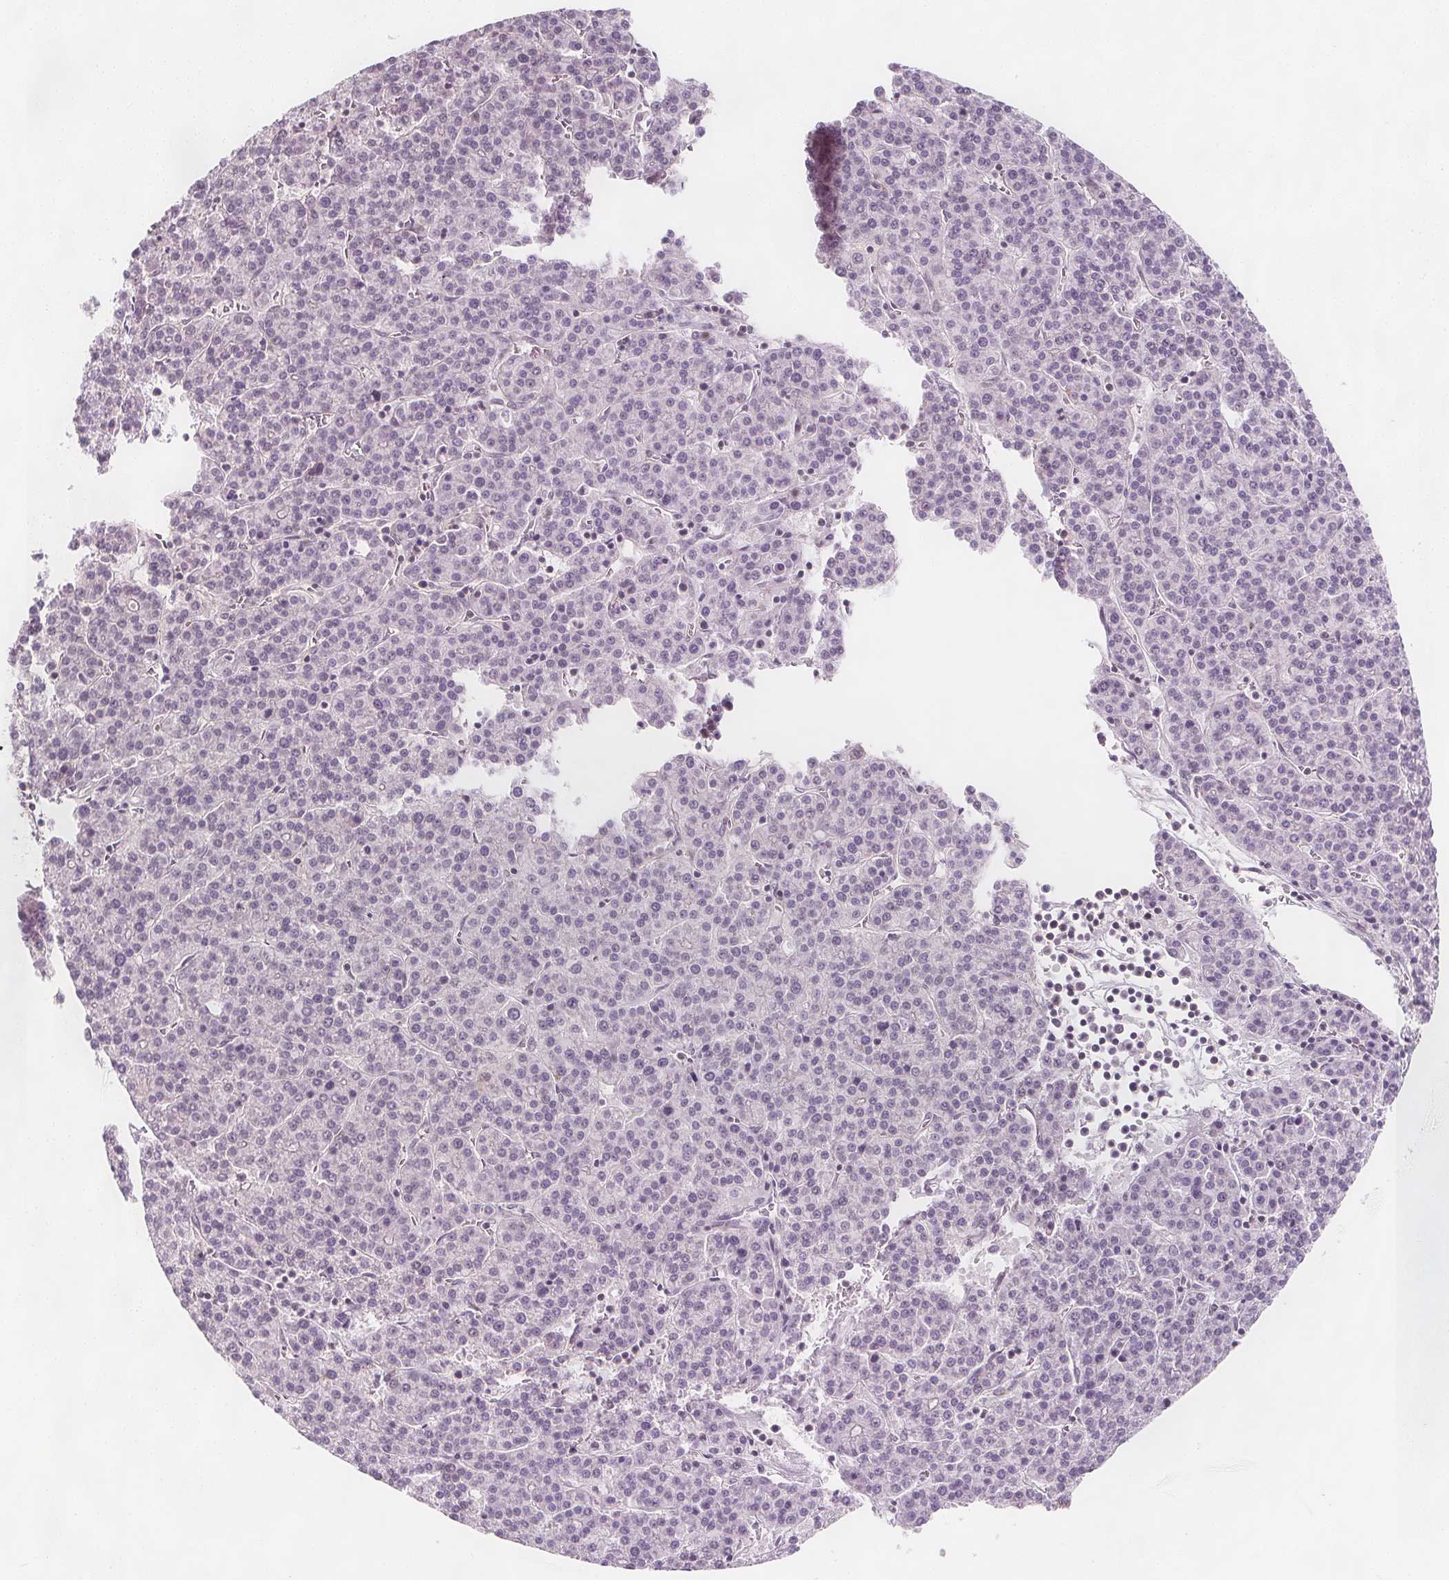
{"staining": {"intensity": "negative", "quantity": "none", "location": "none"}, "tissue": "liver cancer", "cell_type": "Tumor cells", "image_type": "cancer", "snomed": [{"axis": "morphology", "description": "Carcinoma, Hepatocellular, NOS"}, {"axis": "topography", "description": "Liver"}], "caption": "Immunohistochemistry image of neoplastic tissue: human liver cancer stained with DAB (3,3'-diaminobenzidine) reveals no significant protein positivity in tumor cells. (DAB immunohistochemistry (IHC) visualized using brightfield microscopy, high magnification).", "gene": "C1orf167", "patient": {"sex": "female", "age": 58}}